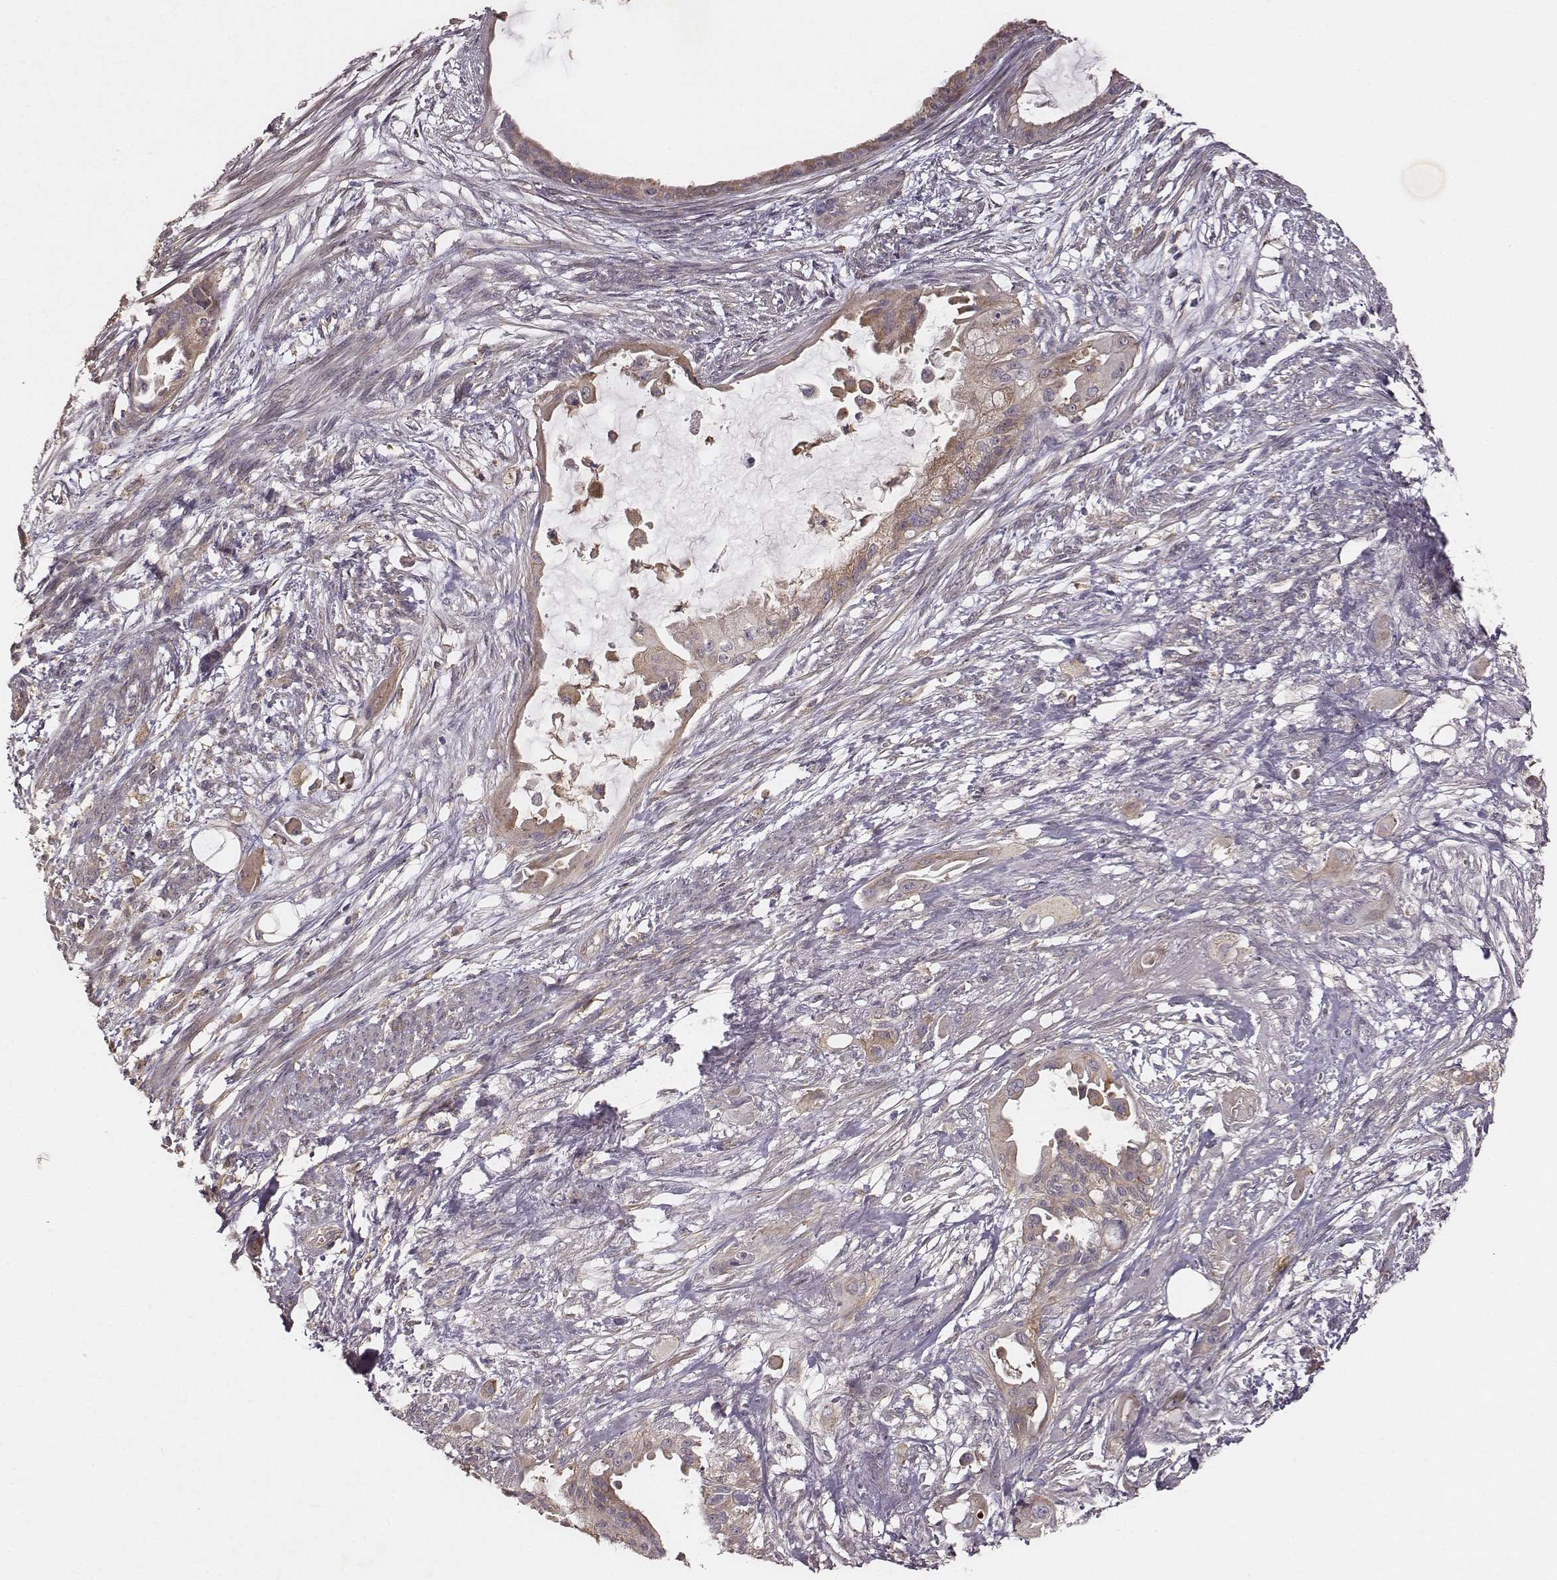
{"staining": {"intensity": "weak", "quantity": ">75%", "location": "cytoplasmic/membranous"}, "tissue": "endometrial cancer", "cell_type": "Tumor cells", "image_type": "cancer", "snomed": [{"axis": "morphology", "description": "Adenocarcinoma, NOS"}, {"axis": "topography", "description": "Endometrium"}], "caption": "Immunohistochemical staining of endometrial cancer reveals weak cytoplasmic/membranous protein staining in approximately >75% of tumor cells.", "gene": "VPS26A", "patient": {"sex": "female", "age": 86}}